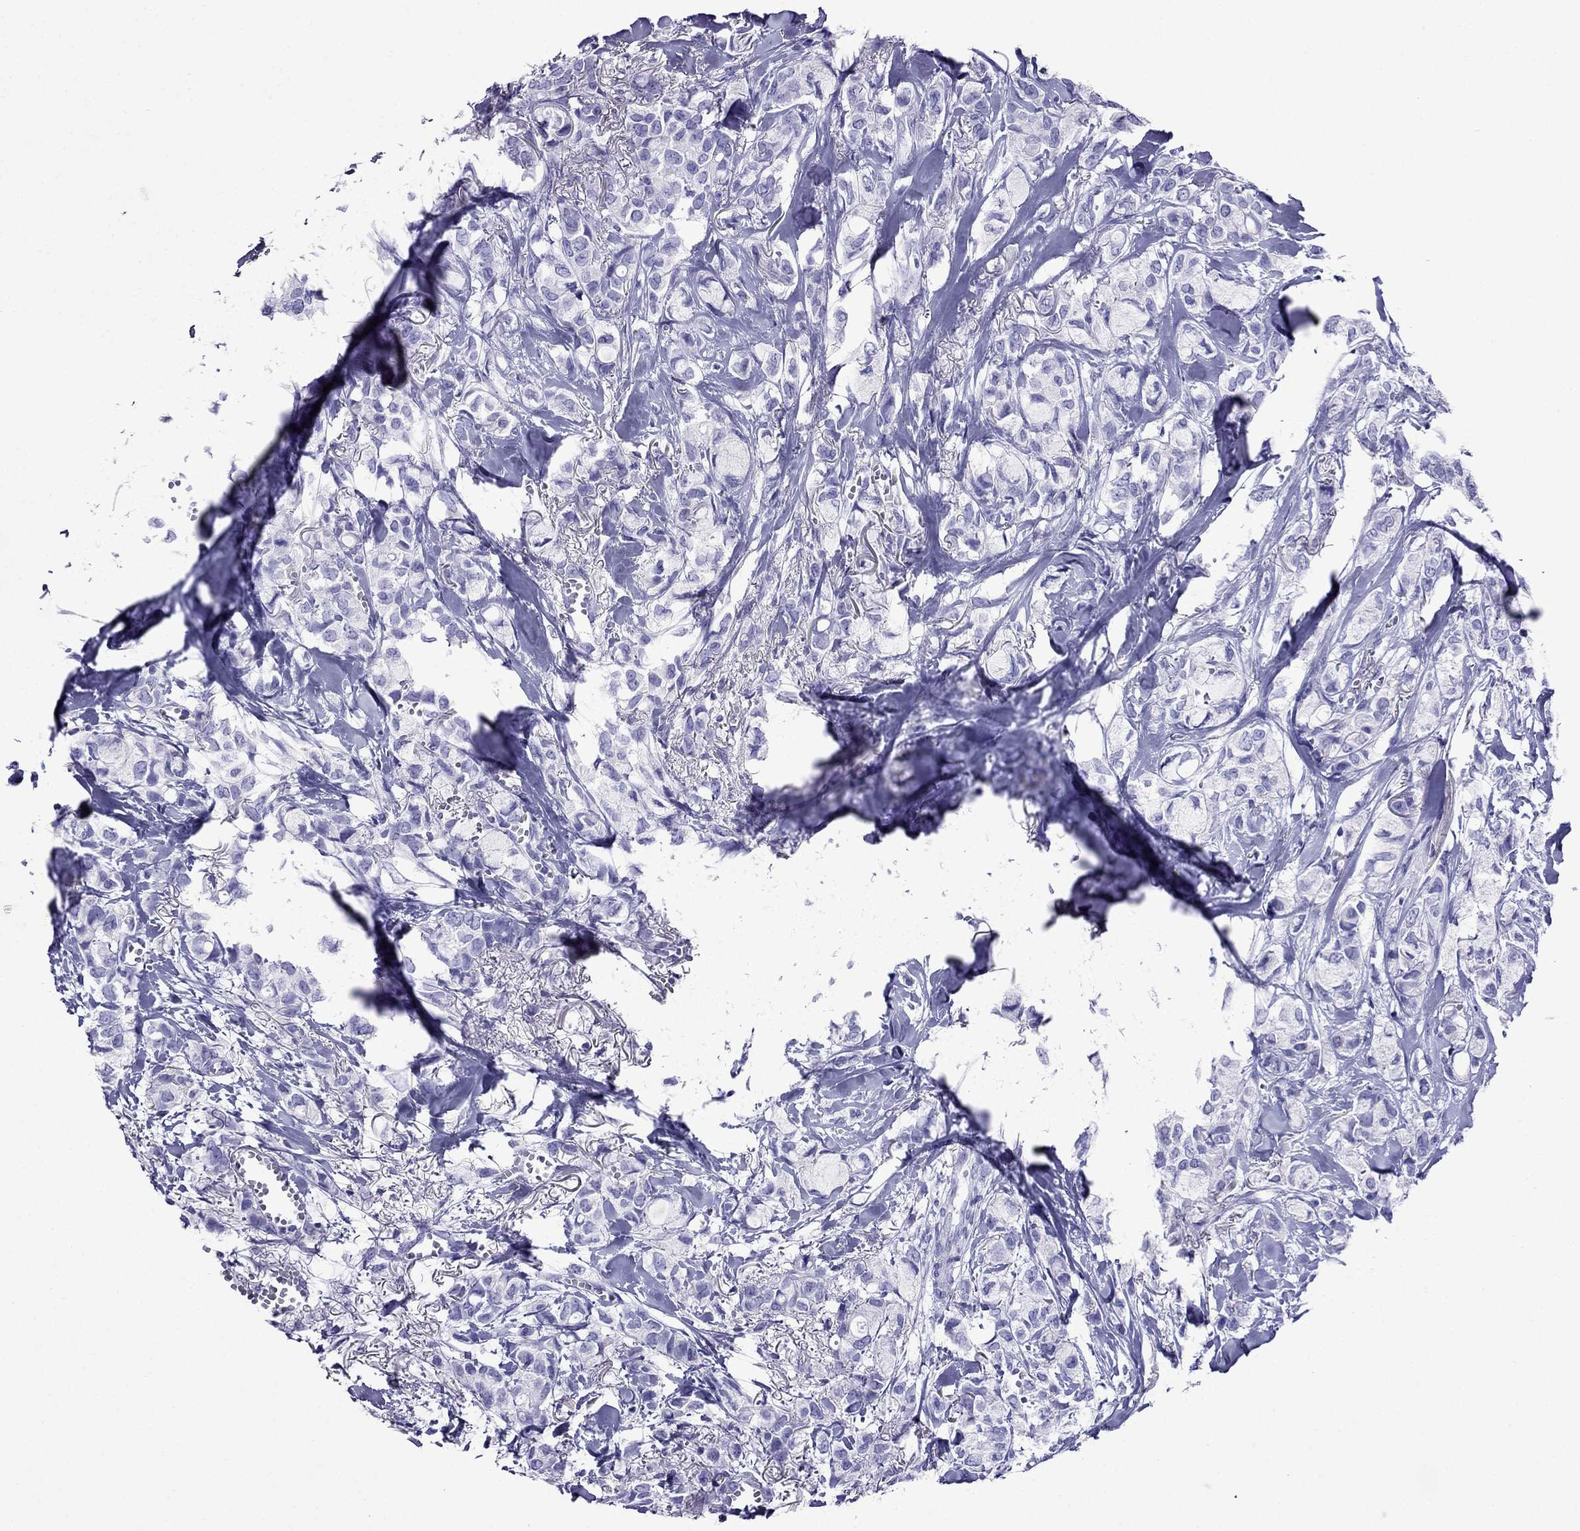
{"staining": {"intensity": "negative", "quantity": "none", "location": "none"}, "tissue": "breast cancer", "cell_type": "Tumor cells", "image_type": "cancer", "snomed": [{"axis": "morphology", "description": "Duct carcinoma"}, {"axis": "topography", "description": "Breast"}], "caption": "The IHC histopathology image has no significant positivity in tumor cells of breast cancer (intraductal carcinoma) tissue.", "gene": "CRYBA1", "patient": {"sex": "female", "age": 85}}